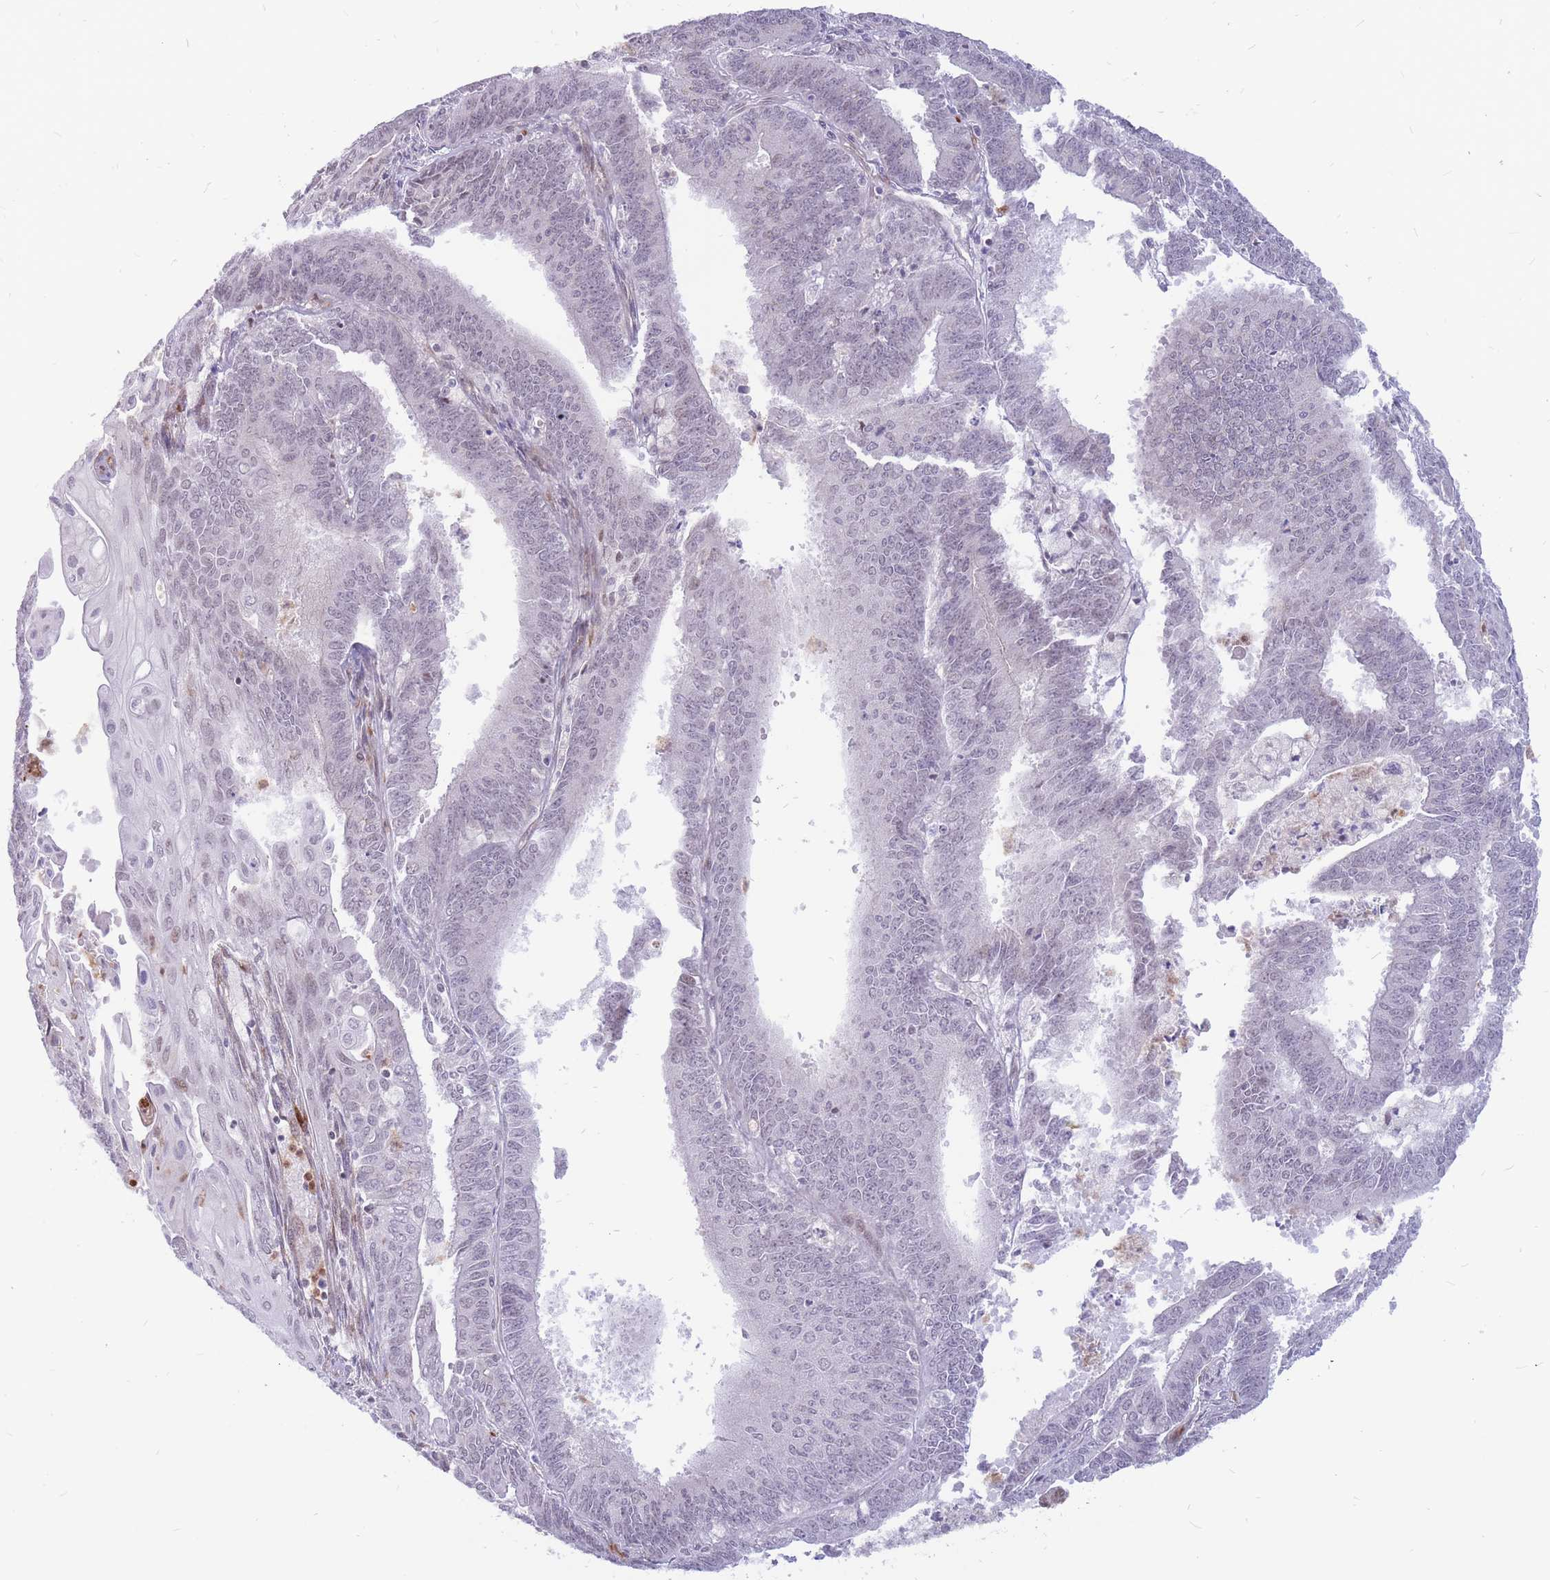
{"staining": {"intensity": "negative", "quantity": "none", "location": "none"}, "tissue": "endometrial cancer", "cell_type": "Tumor cells", "image_type": "cancer", "snomed": [{"axis": "morphology", "description": "Adenocarcinoma, NOS"}, {"axis": "topography", "description": "Endometrium"}], "caption": "There is no significant staining in tumor cells of endometrial cancer. (Immunohistochemistry, brightfield microscopy, high magnification).", "gene": "ADD2", "patient": {"sex": "female", "age": 73}}